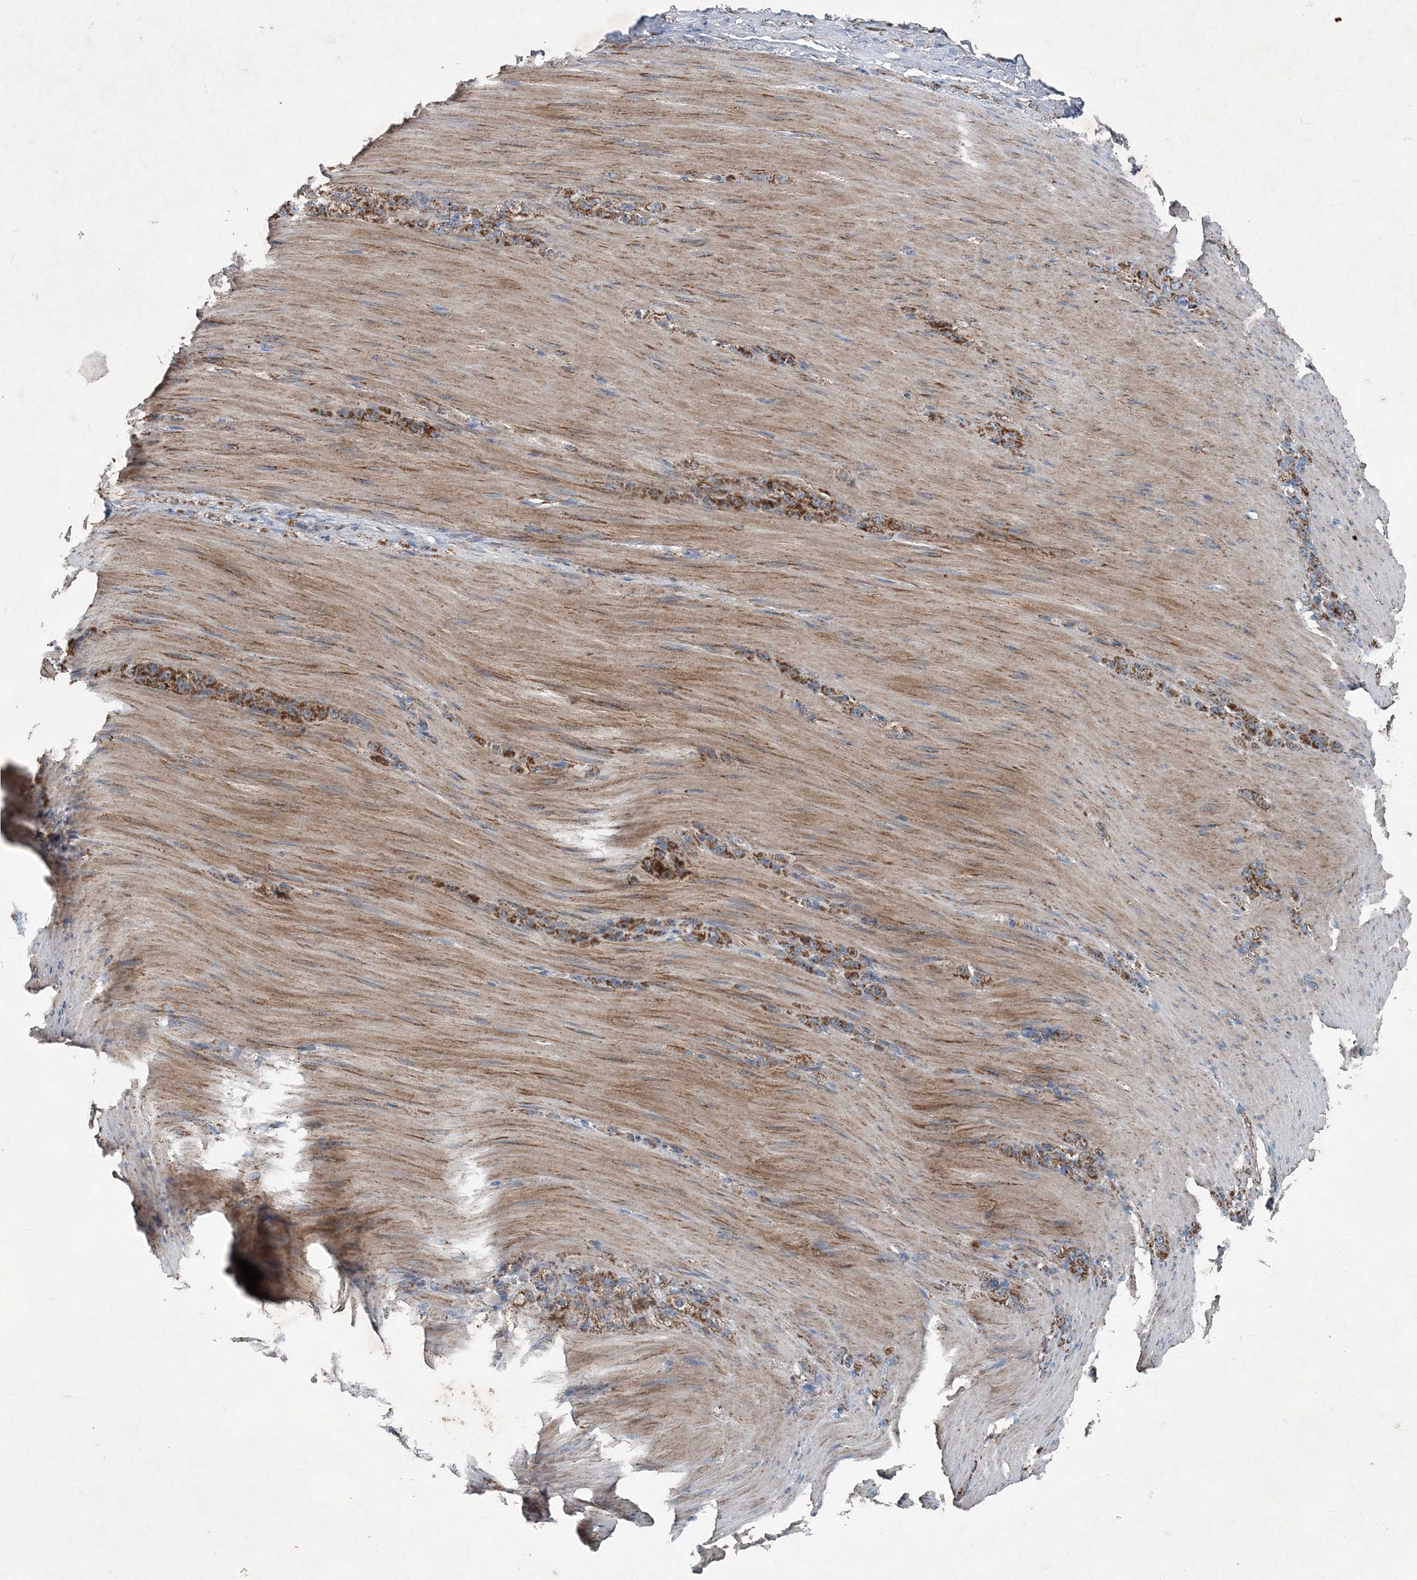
{"staining": {"intensity": "strong", "quantity": ">75%", "location": "cytoplasmic/membranous"}, "tissue": "stomach cancer", "cell_type": "Tumor cells", "image_type": "cancer", "snomed": [{"axis": "morphology", "description": "Normal tissue, NOS"}, {"axis": "morphology", "description": "Adenocarcinoma, NOS"}, {"axis": "topography", "description": "Stomach"}], "caption": "Immunohistochemical staining of stomach cancer exhibits strong cytoplasmic/membranous protein positivity in about >75% of tumor cells.", "gene": "SPAG16", "patient": {"sex": "male", "age": 82}}